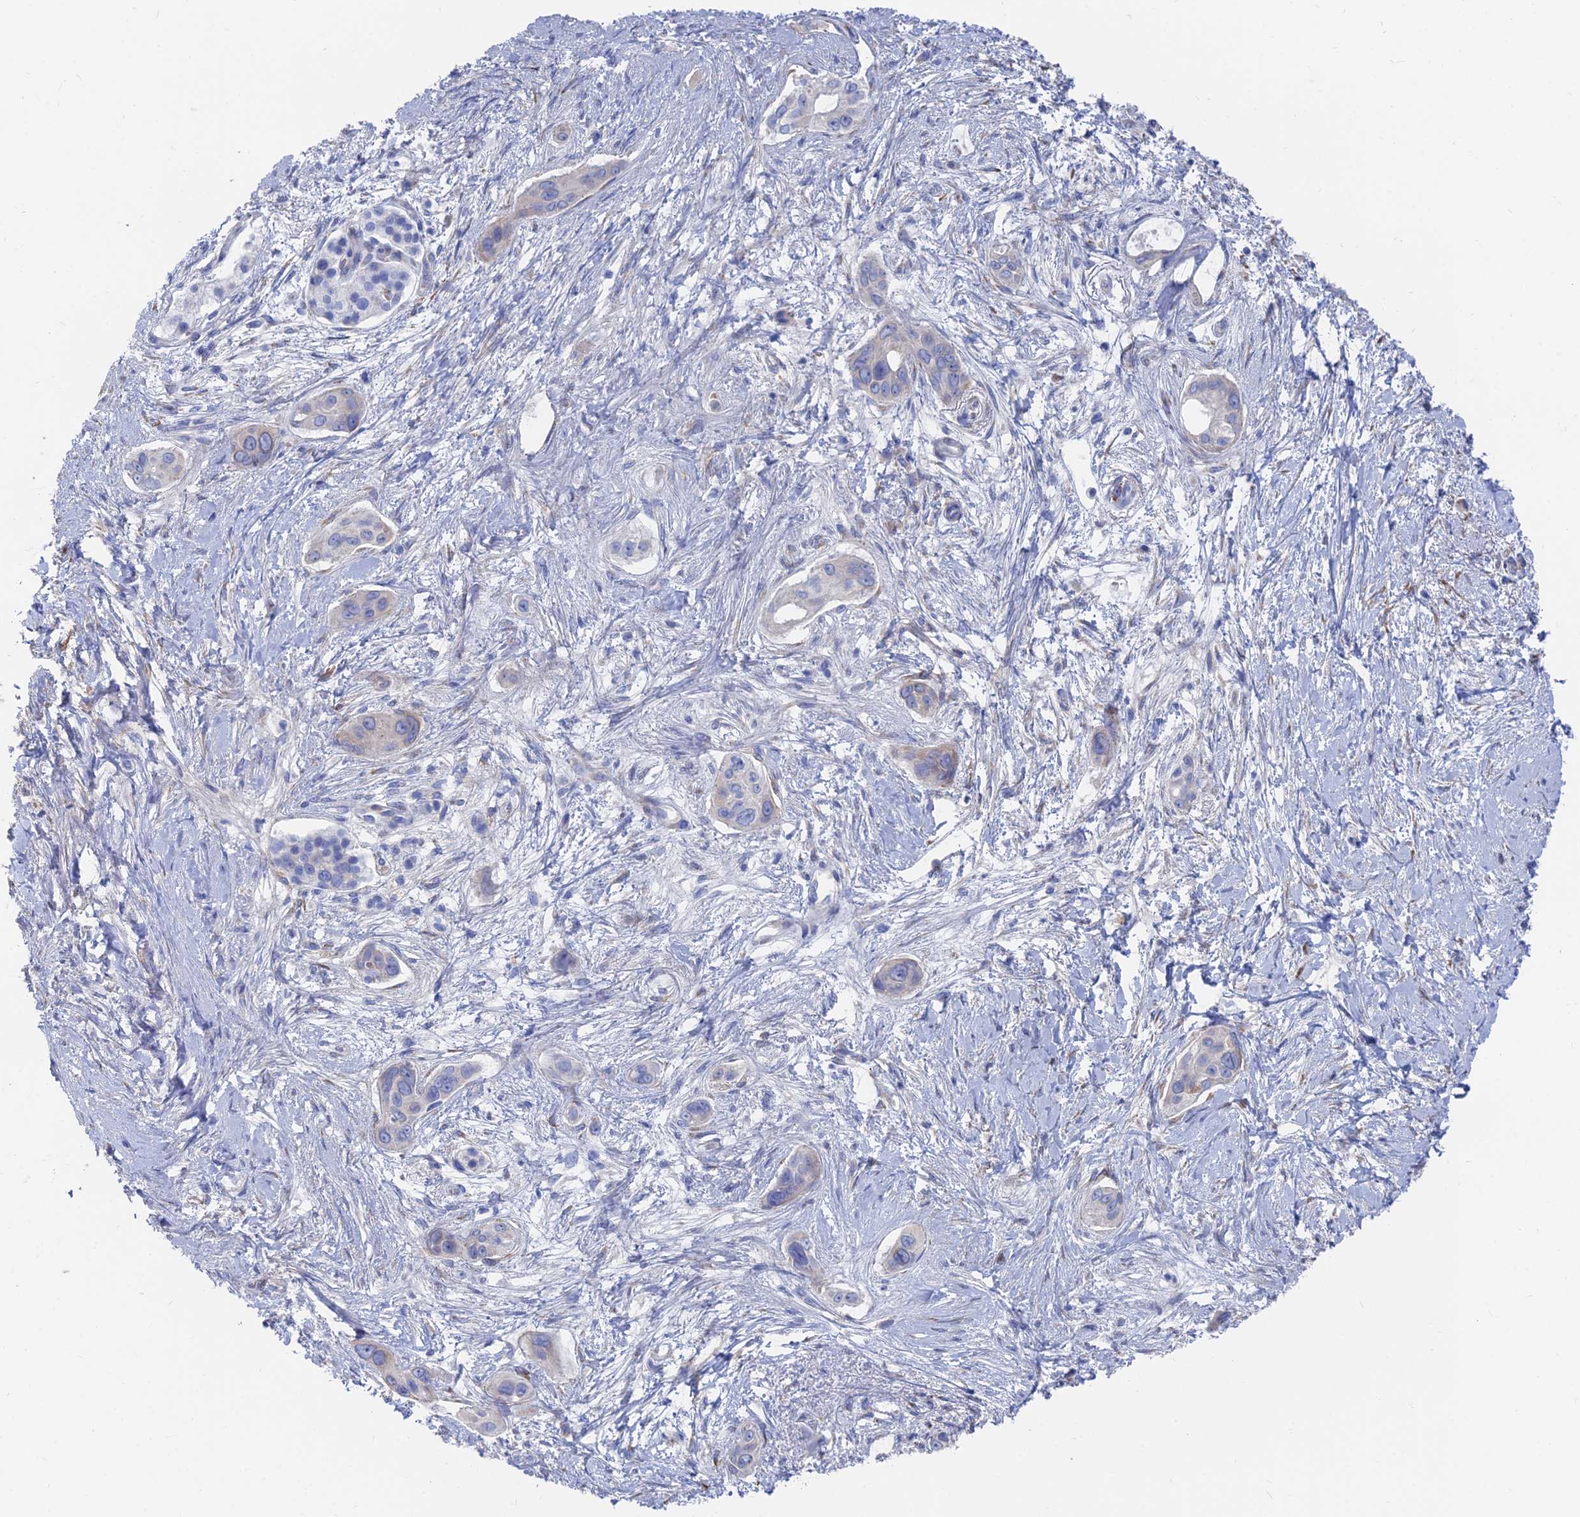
{"staining": {"intensity": "negative", "quantity": "none", "location": "none"}, "tissue": "pancreatic cancer", "cell_type": "Tumor cells", "image_type": "cancer", "snomed": [{"axis": "morphology", "description": "Adenocarcinoma, NOS"}, {"axis": "topography", "description": "Pancreas"}], "caption": "Pancreatic cancer was stained to show a protein in brown. There is no significant staining in tumor cells.", "gene": "TNNT3", "patient": {"sex": "male", "age": 72}}